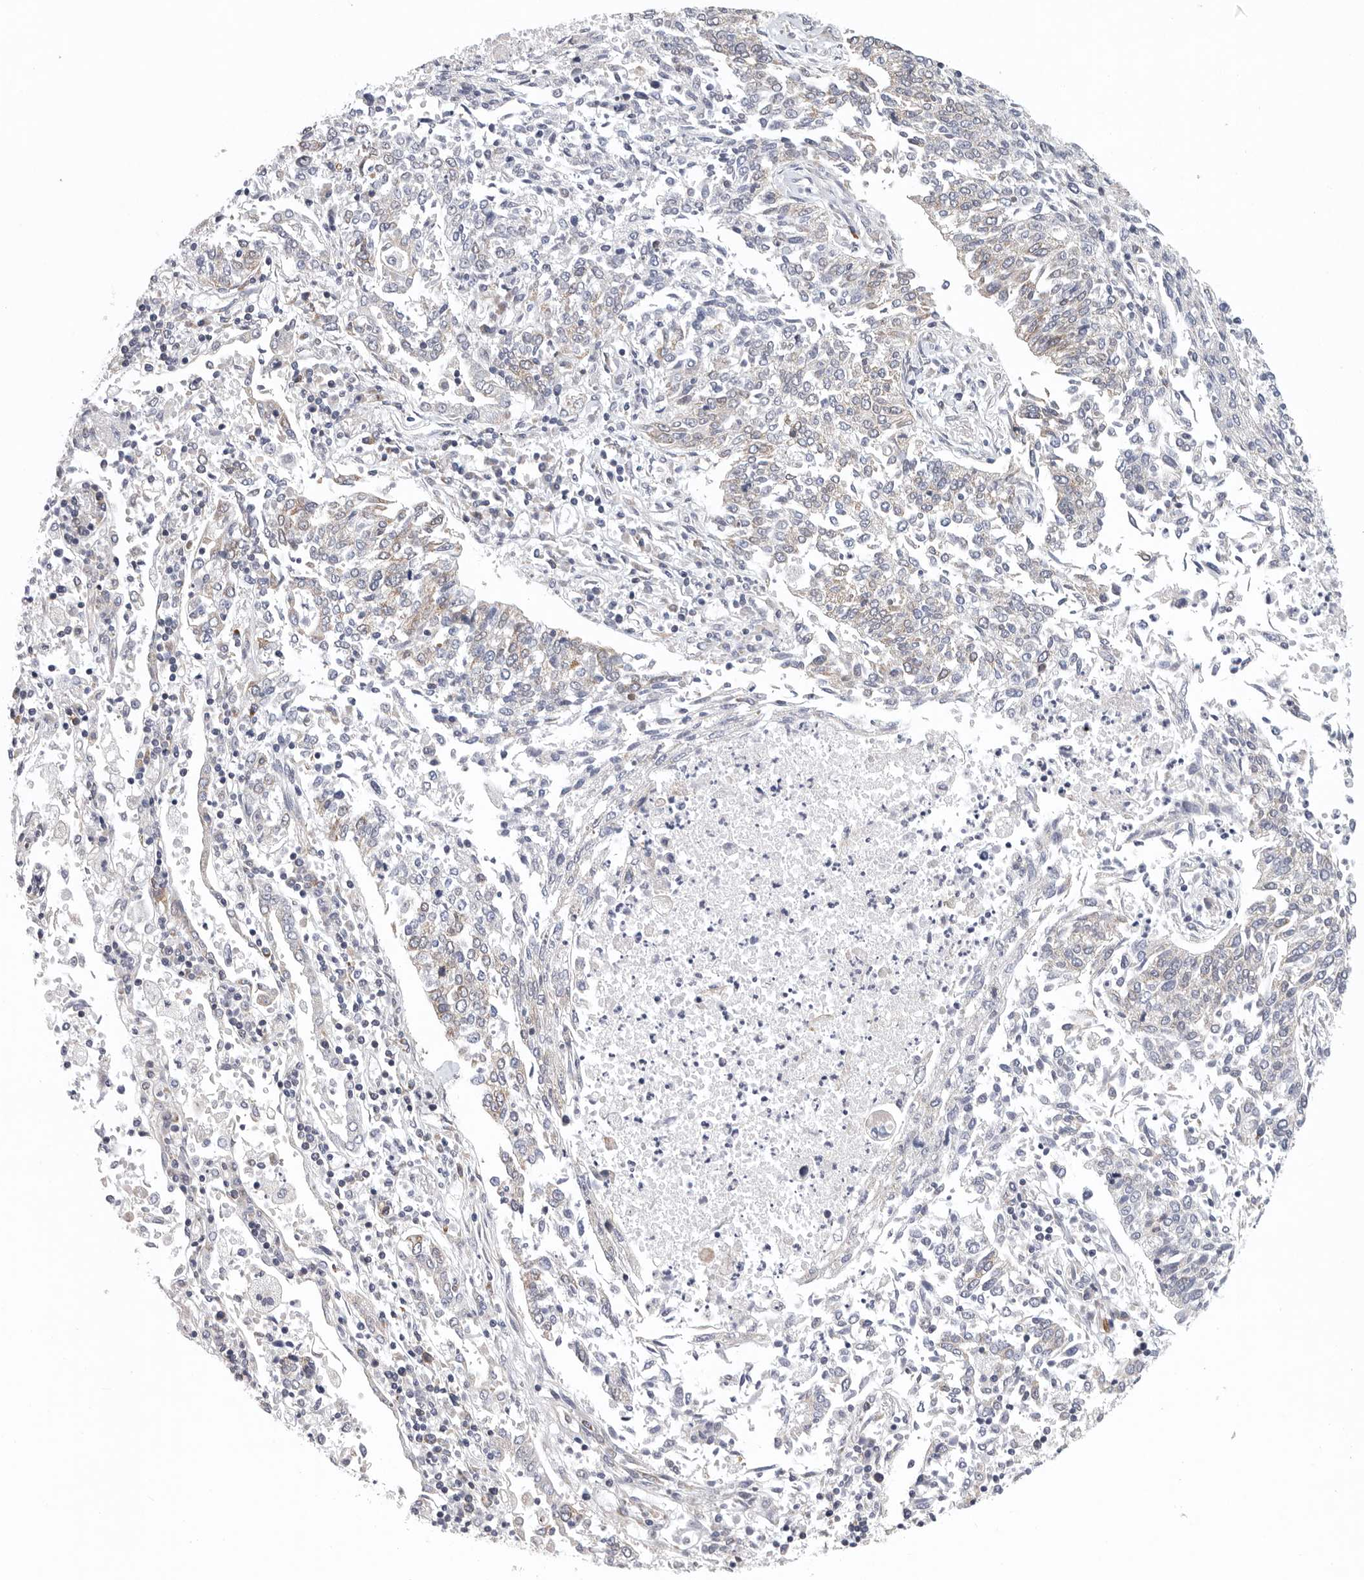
{"staining": {"intensity": "weak", "quantity": "25%-75%", "location": "cytoplasmic/membranous"}, "tissue": "lung cancer", "cell_type": "Tumor cells", "image_type": "cancer", "snomed": [{"axis": "morphology", "description": "Normal tissue, NOS"}, {"axis": "morphology", "description": "Squamous cell carcinoma, NOS"}, {"axis": "topography", "description": "Cartilage tissue"}, {"axis": "topography", "description": "Lung"}, {"axis": "topography", "description": "Peripheral nerve tissue"}], "caption": "The photomicrograph demonstrates staining of lung cancer (squamous cell carcinoma), revealing weak cytoplasmic/membranous protein staining (brown color) within tumor cells. The protein of interest is stained brown, and the nuclei are stained in blue (DAB (3,3'-diaminobenzidine) IHC with brightfield microscopy, high magnification).", "gene": "FKBP8", "patient": {"sex": "female", "age": 49}}